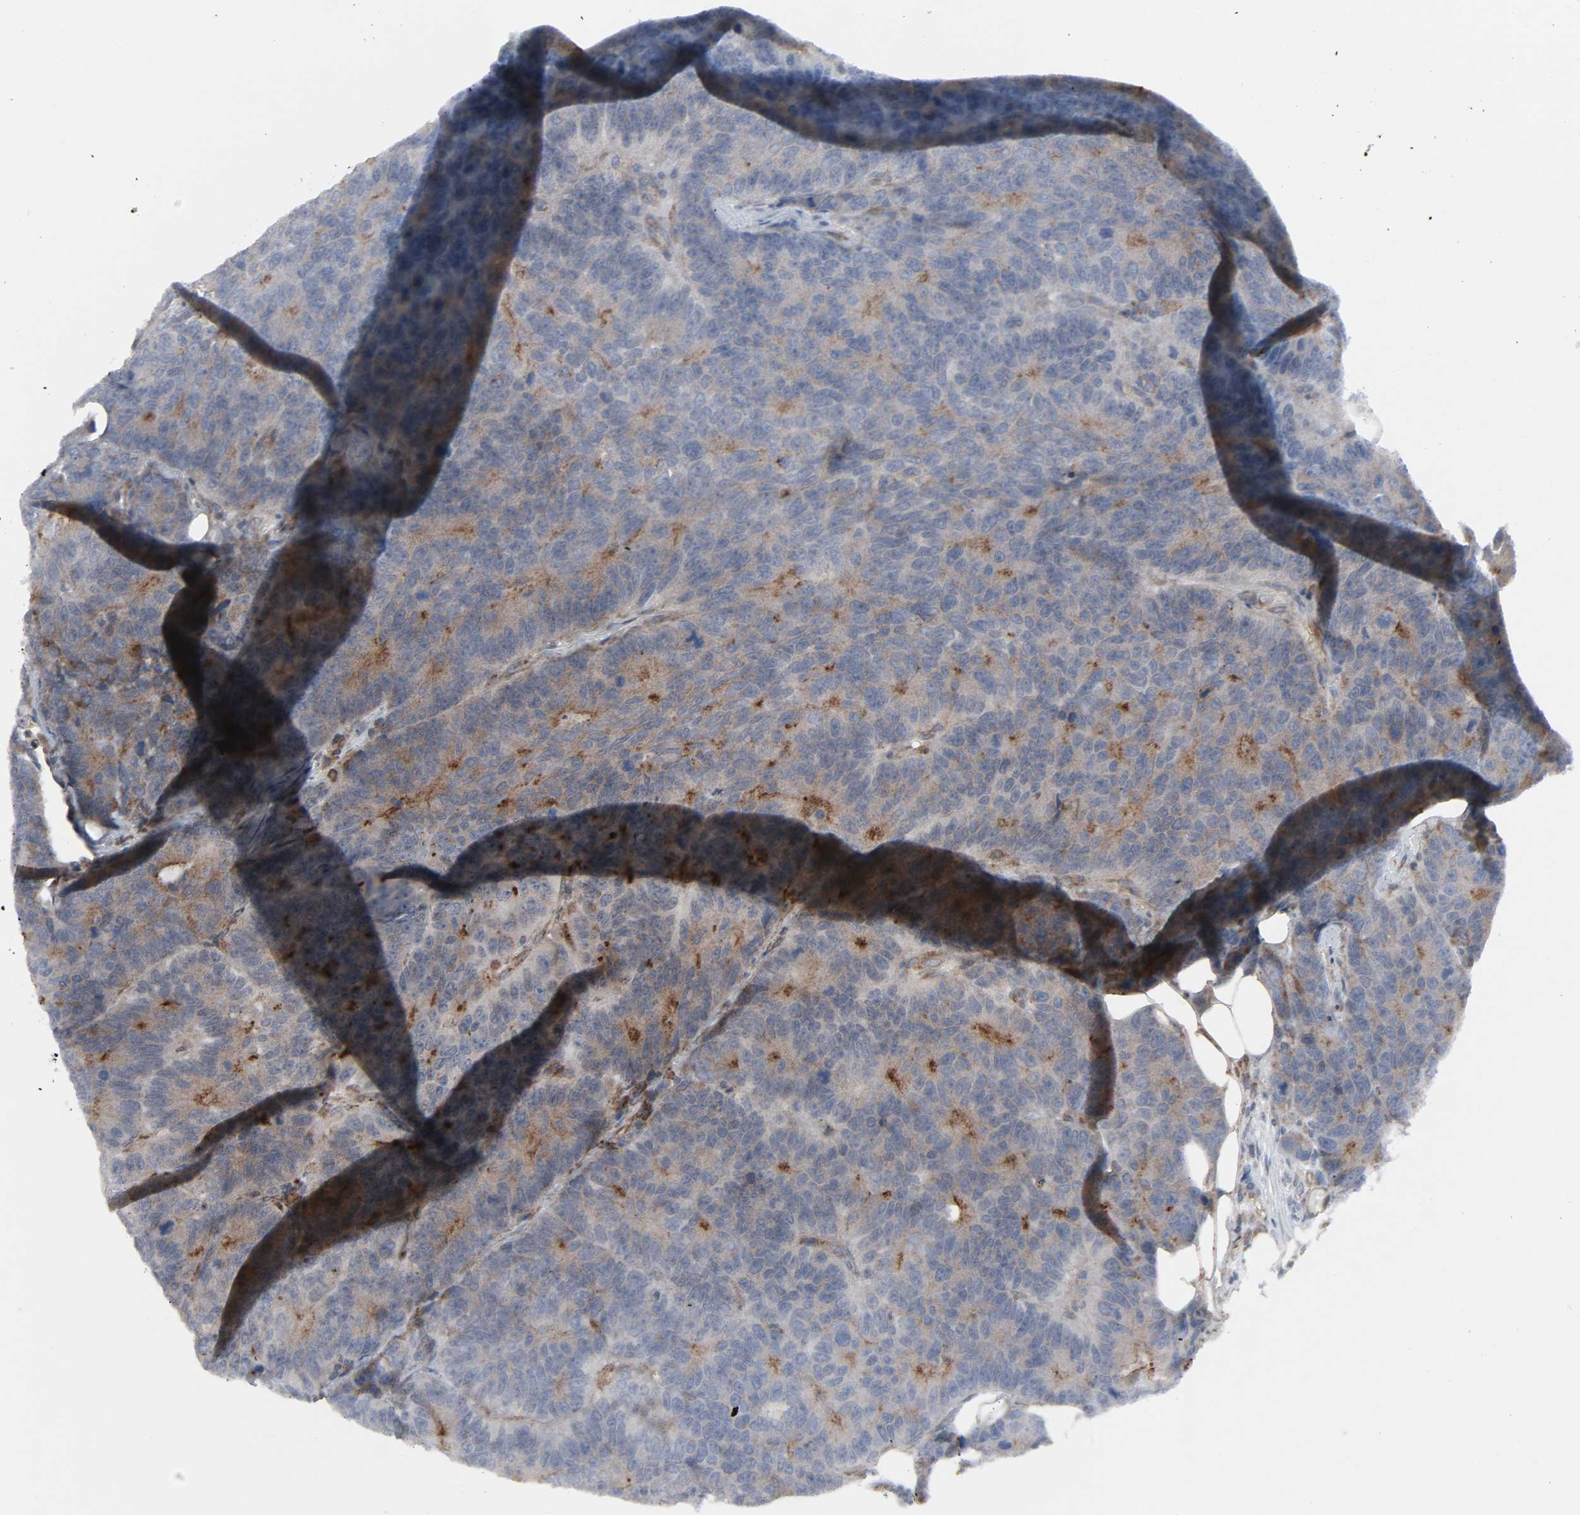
{"staining": {"intensity": "moderate", "quantity": ">75%", "location": "cytoplasmic/membranous"}, "tissue": "colorectal cancer", "cell_type": "Tumor cells", "image_type": "cancer", "snomed": [{"axis": "morphology", "description": "Adenocarcinoma, NOS"}, {"axis": "topography", "description": "Colon"}], "caption": "About >75% of tumor cells in colorectal cancer show moderate cytoplasmic/membranous protein expression as visualized by brown immunohistochemical staining.", "gene": "ADCY4", "patient": {"sex": "female", "age": 86}}